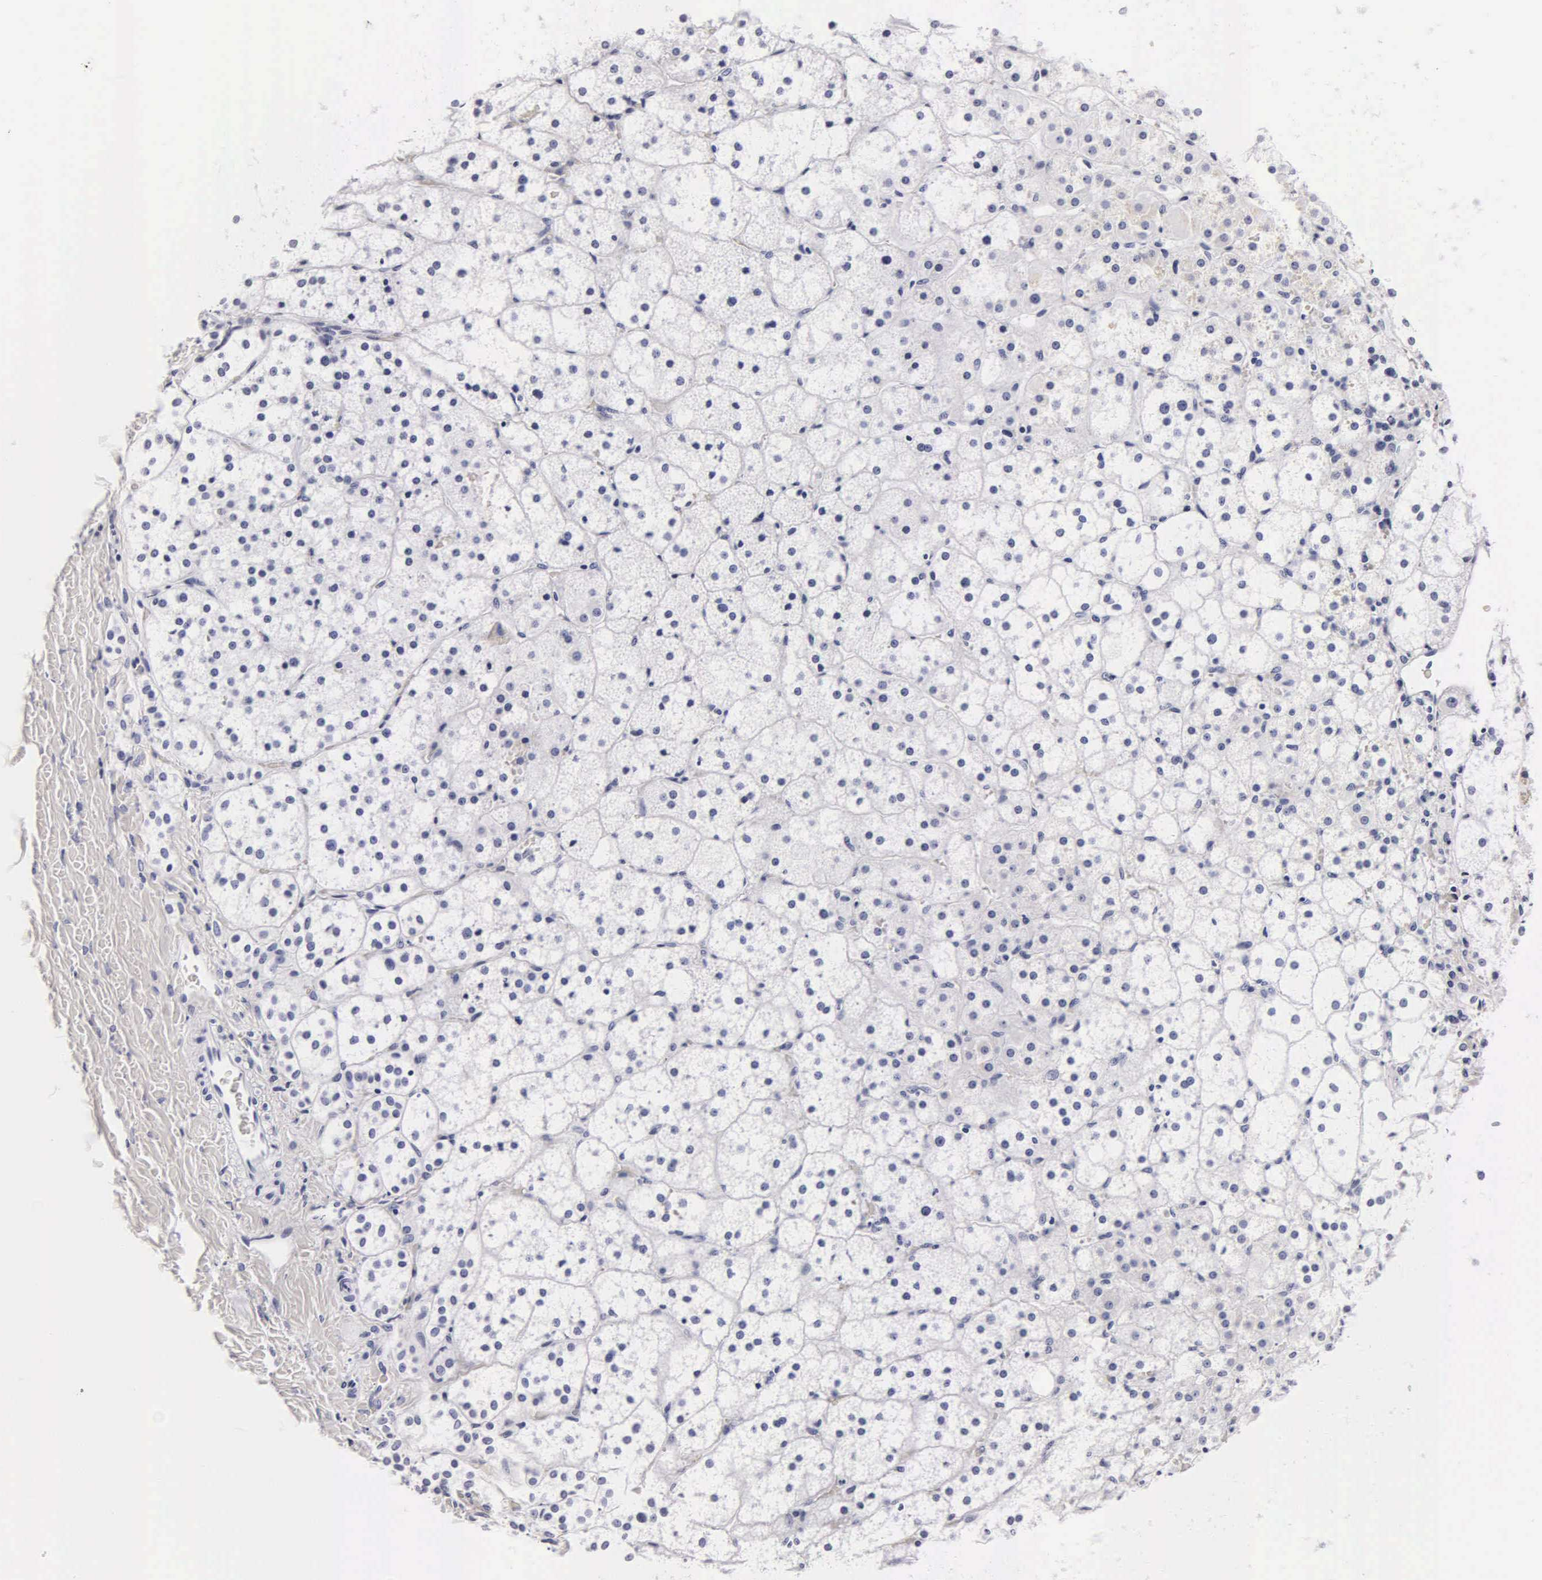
{"staining": {"intensity": "negative", "quantity": "none", "location": "none"}, "tissue": "adrenal gland", "cell_type": "Glandular cells", "image_type": "normal", "snomed": [{"axis": "morphology", "description": "Normal tissue, NOS"}, {"axis": "topography", "description": "Adrenal gland"}], "caption": "This is an immunohistochemistry micrograph of normal human adrenal gland. There is no positivity in glandular cells.", "gene": "CGB3", "patient": {"sex": "male", "age": 53}}